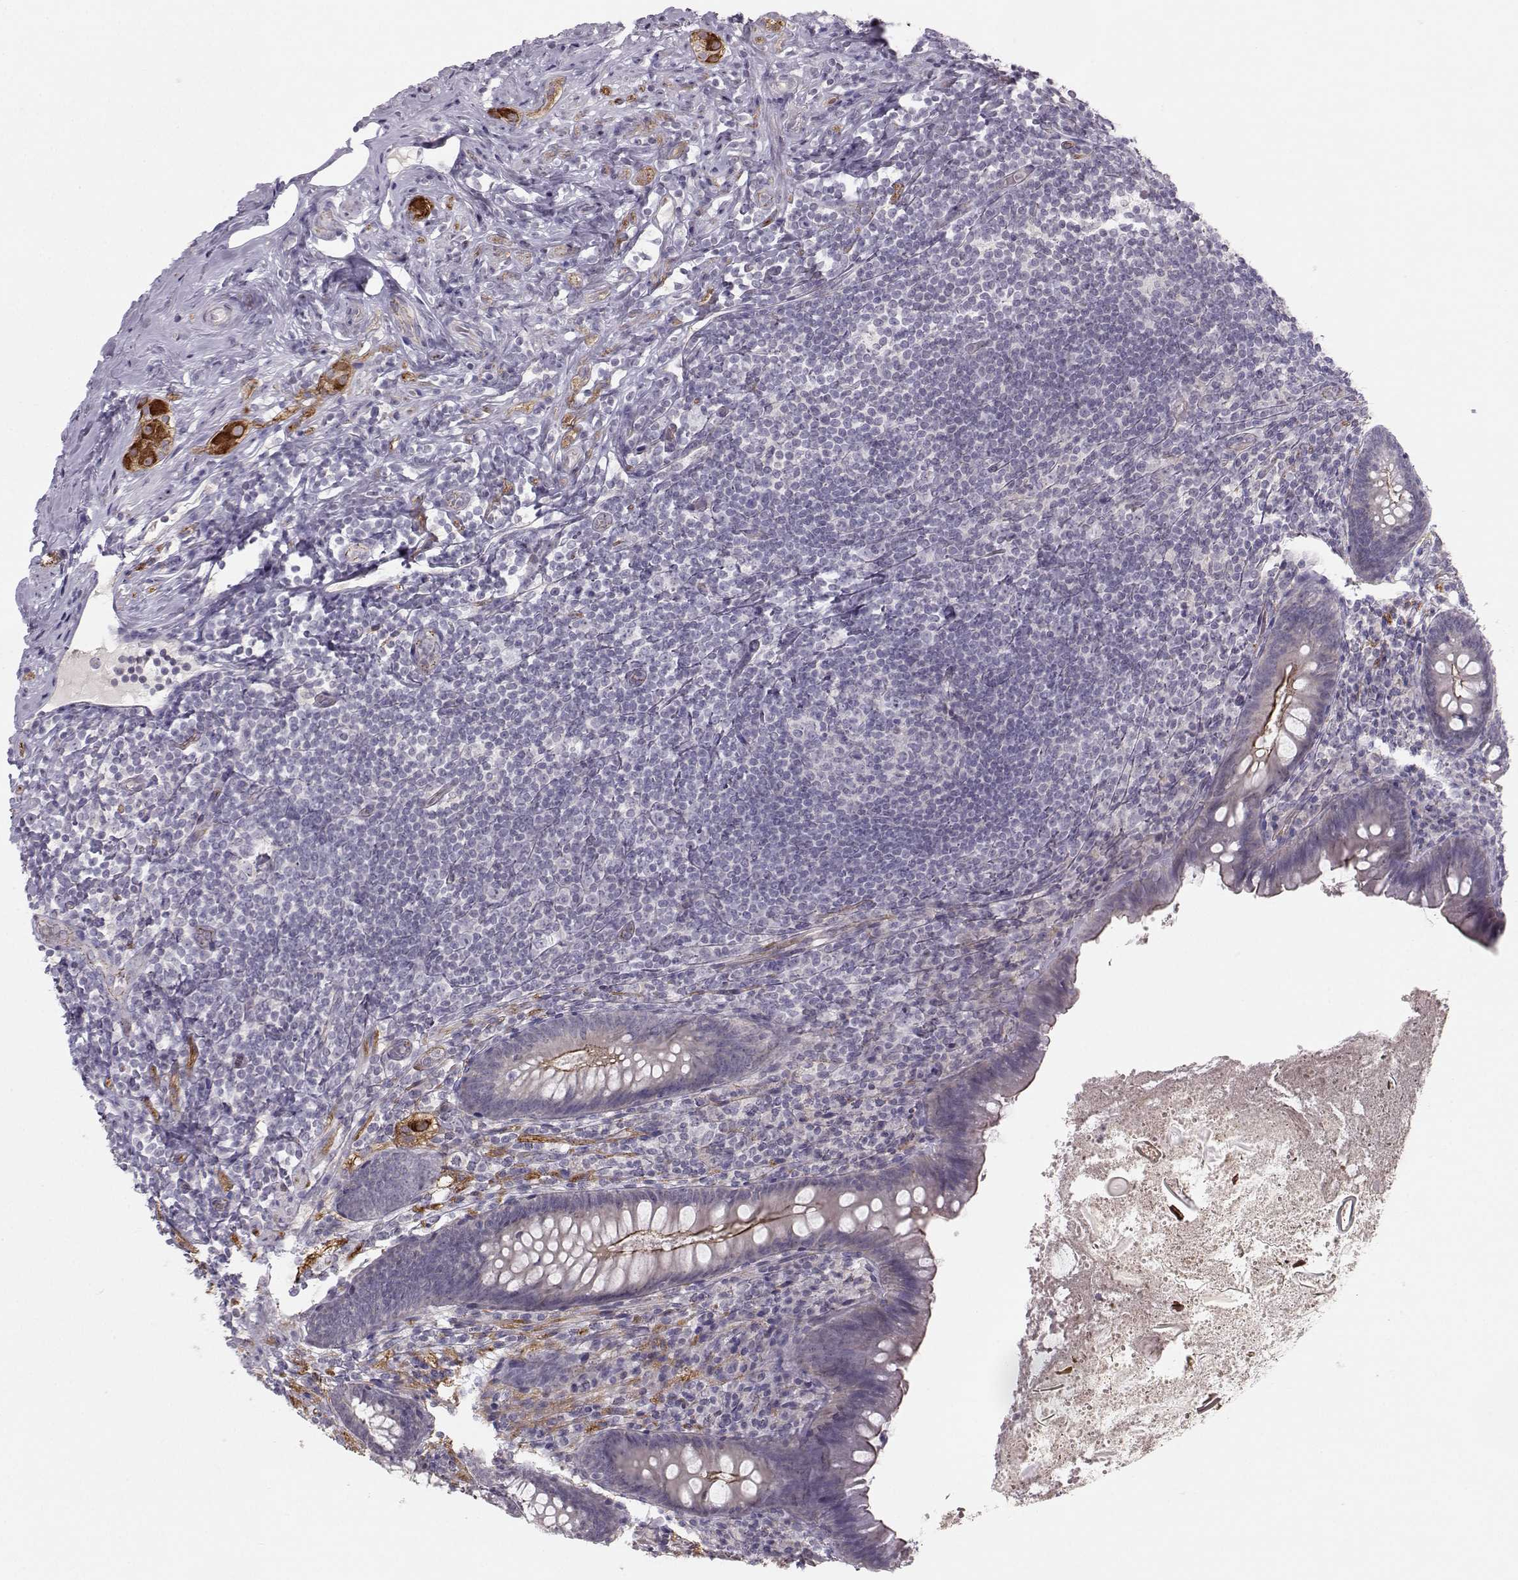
{"staining": {"intensity": "strong", "quantity": "<25%", "location": "cytoplasmic/membranous"}, "tissue": "appendix", "cell_type": "Glandular cells", "image_type": "normal", "snomed": [{"axis": "morphology", "description": "Normal tissue, NOS"}, {"axis": "topography", "description": "Appendix"}], "caption": "IHC (DAB (3,3'-diaminobenzidine)) staining of unremarkable appendix displays strong cytoplasmic/membranous protein expression in approximately <25% of glandular cells.", "gene": "MAST1", "patient": {"sex": "male", "age": 47}}